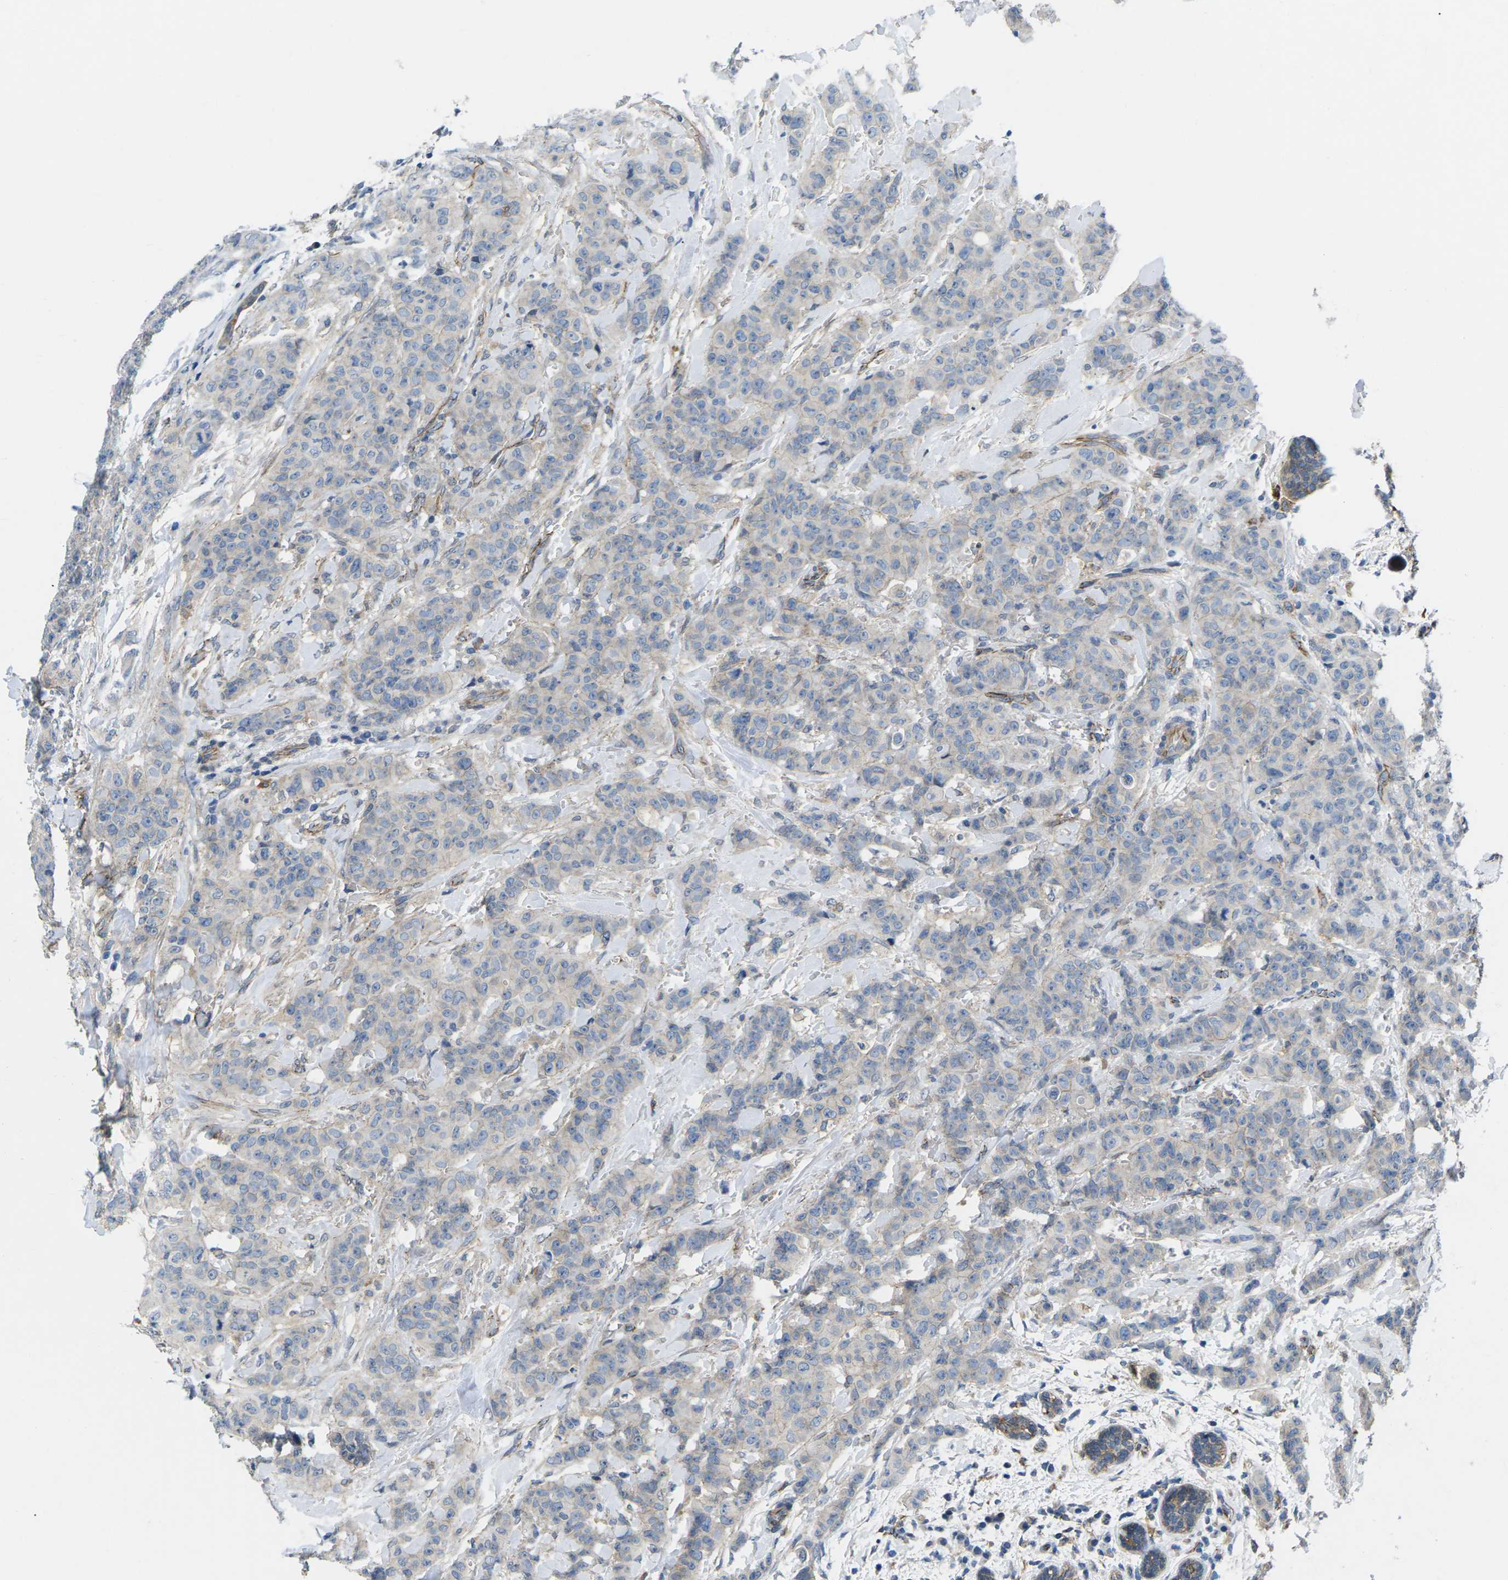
{"staining": {"intensity": "negative", "quantity": "none", "location": "none"}, "tissue": "breast cancer", "cell_type": "Tumor cells", "image_type": "cancer", "snomed": [{"axis": "morphology", "description": "Normal tissue, NOS"}, {"axis": "morphology", "description": "Duct carcinoma"}, {"axis": "topography", "description": "Breast"}], "caption": "This is an immunohistochemistry micrograph of breast infiltrating ductal carcinoma. There is no staining in tumor cells.", "gene": "CTNND1", "patient": {"sex": "female", "age": 40}}